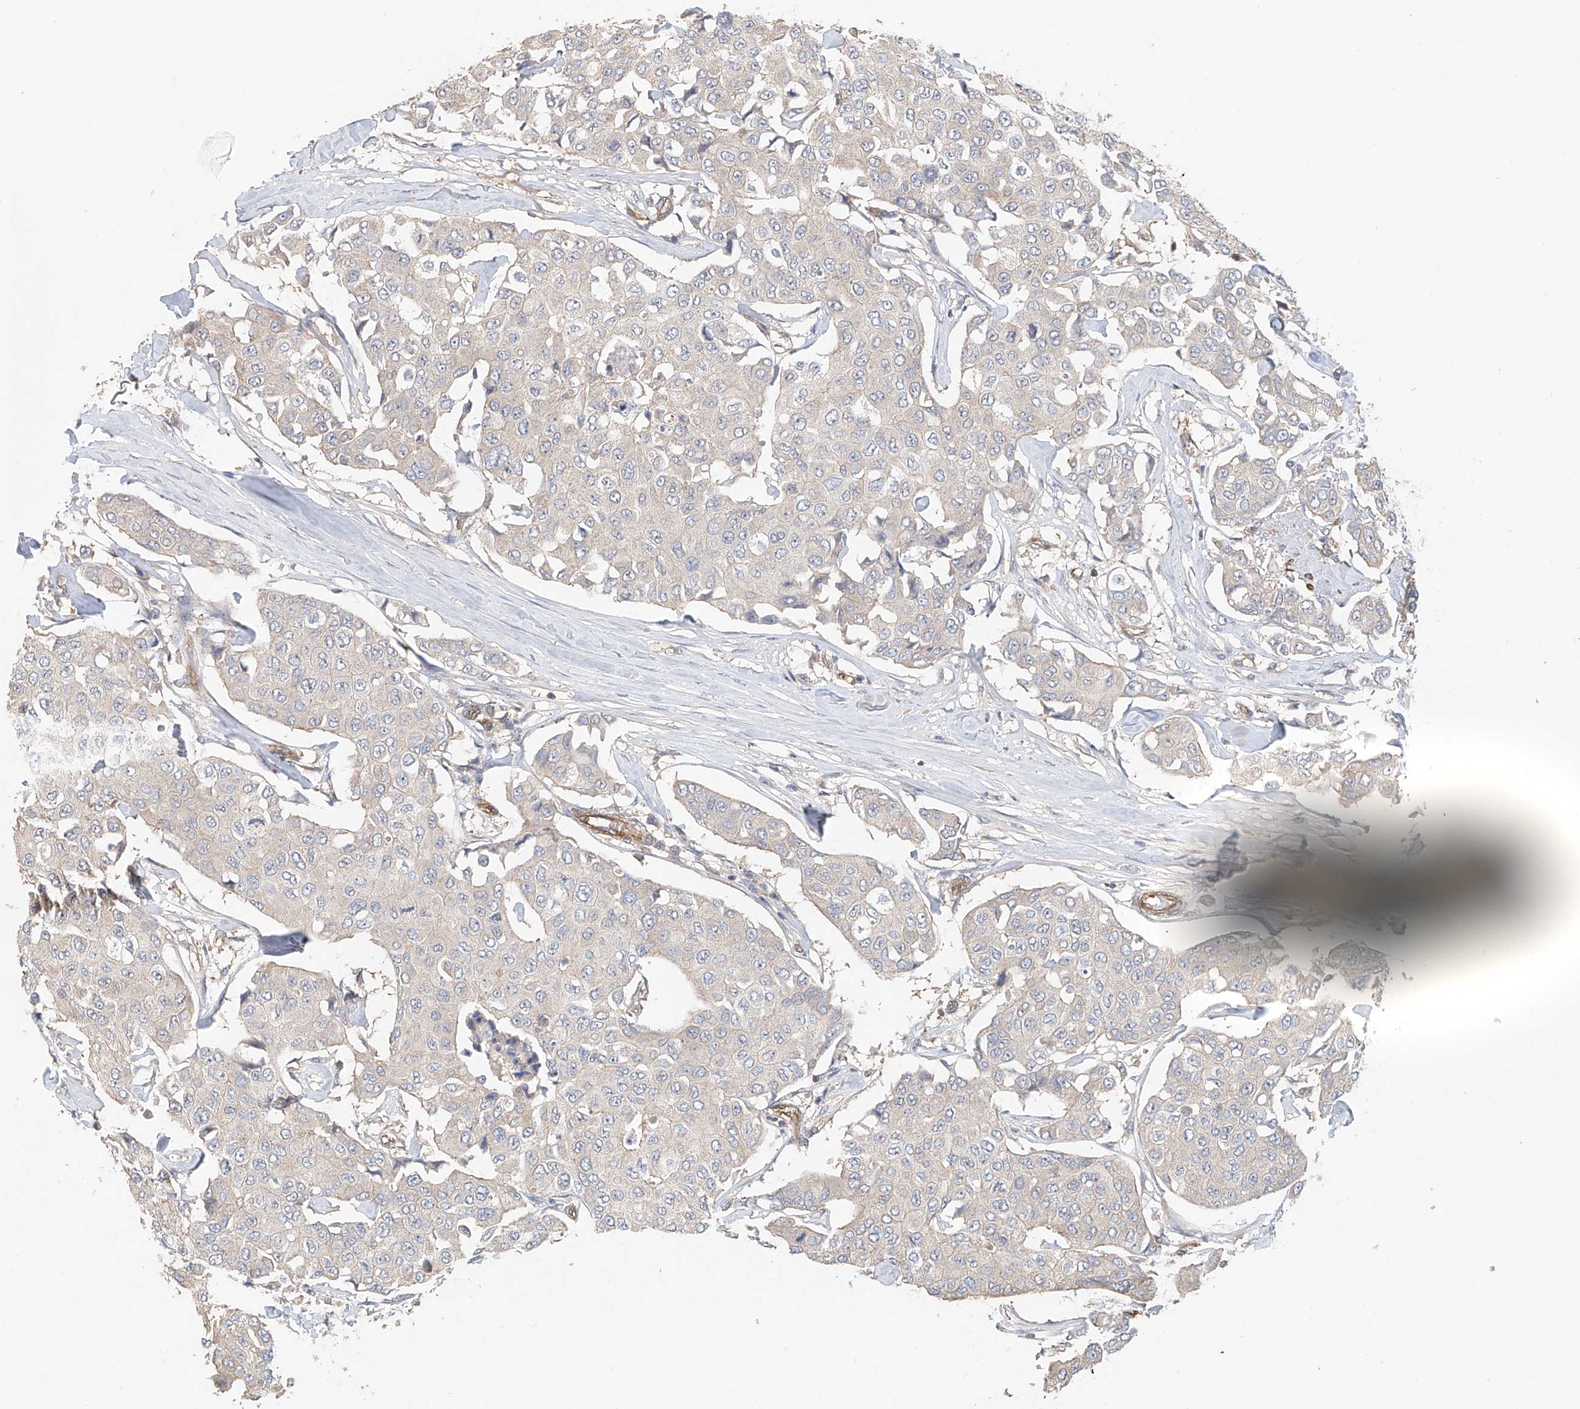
{"staining": {"intensity": "negative", "quantity": "none", "location": "none"}, "tissue": "breast cancer", "cell_type": "Tumor cells", "image_type": "cancer", "snomed": [{"axis": "morphology", "description": "Duct carcinoma"}, {"axis": "topography", "description": "Breast"}], "caption": "An image of breast cancer stained for a protein demonstrates no brown staining in tumor cells.", "gene": "FRYL", "patient": {"sex": "female", "age": 80}}